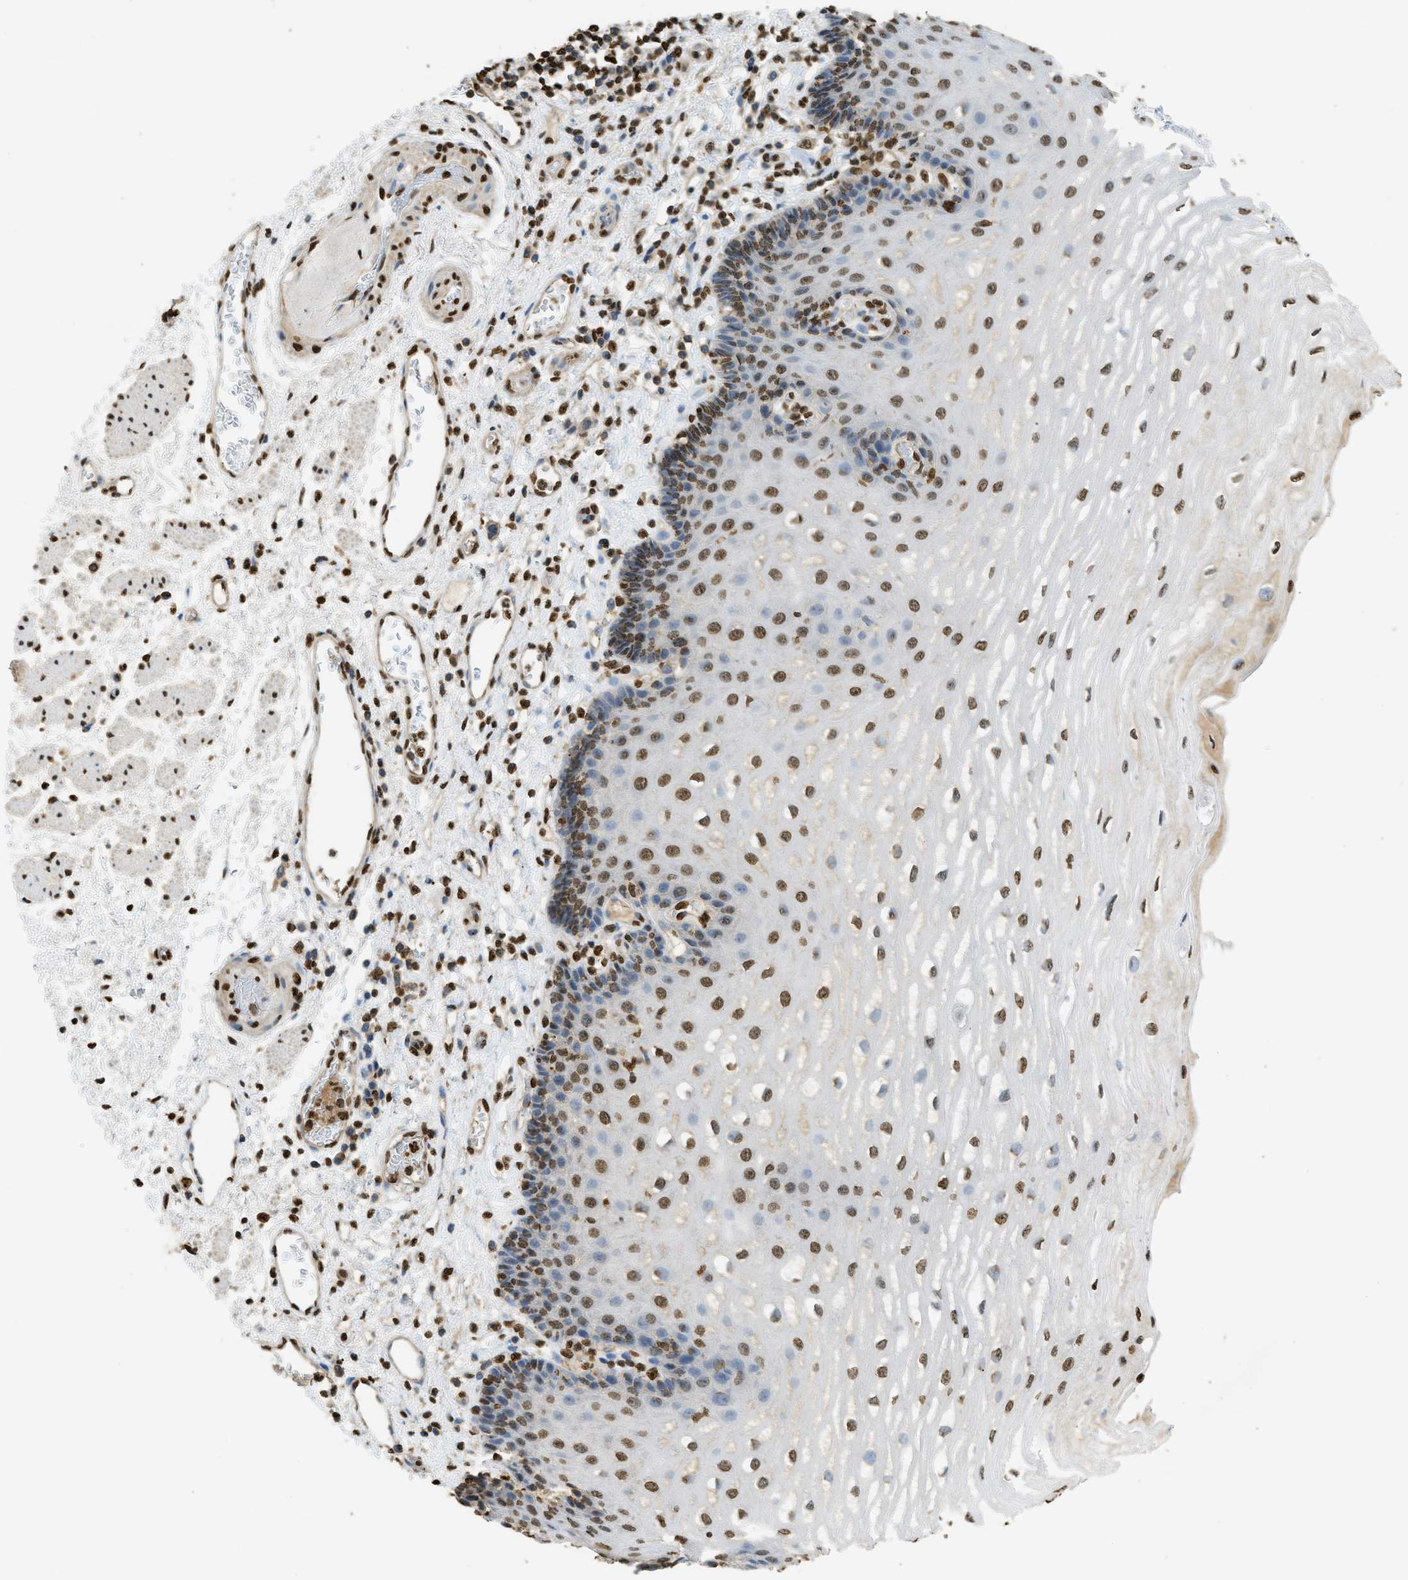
{"staining": {"intensity": "strong", "quantity": ">75%", "location": "nuclear"}, "tissue": "esophagus", "cell_type": "Squamous epithelial cells", "image_type": "normal", "snomed": [{"axis": "morphology", "description": "Normal tissue, NOS"}, {"axis": "topography", "description": "Esophagus"}], "caption": "Benign esophagus exhibits strong nuclear staining in approximately >75% of squamous epithelial cells, visualized by immunohistochemistry. Using DAB (3,3'-diaminobenzidine) (brown) and hematoxylin (blue) stains, captured at high magnification using brightfield microscopy.", "gene": "NR5A2", "patient": {"sex": "male", "age": 54}}